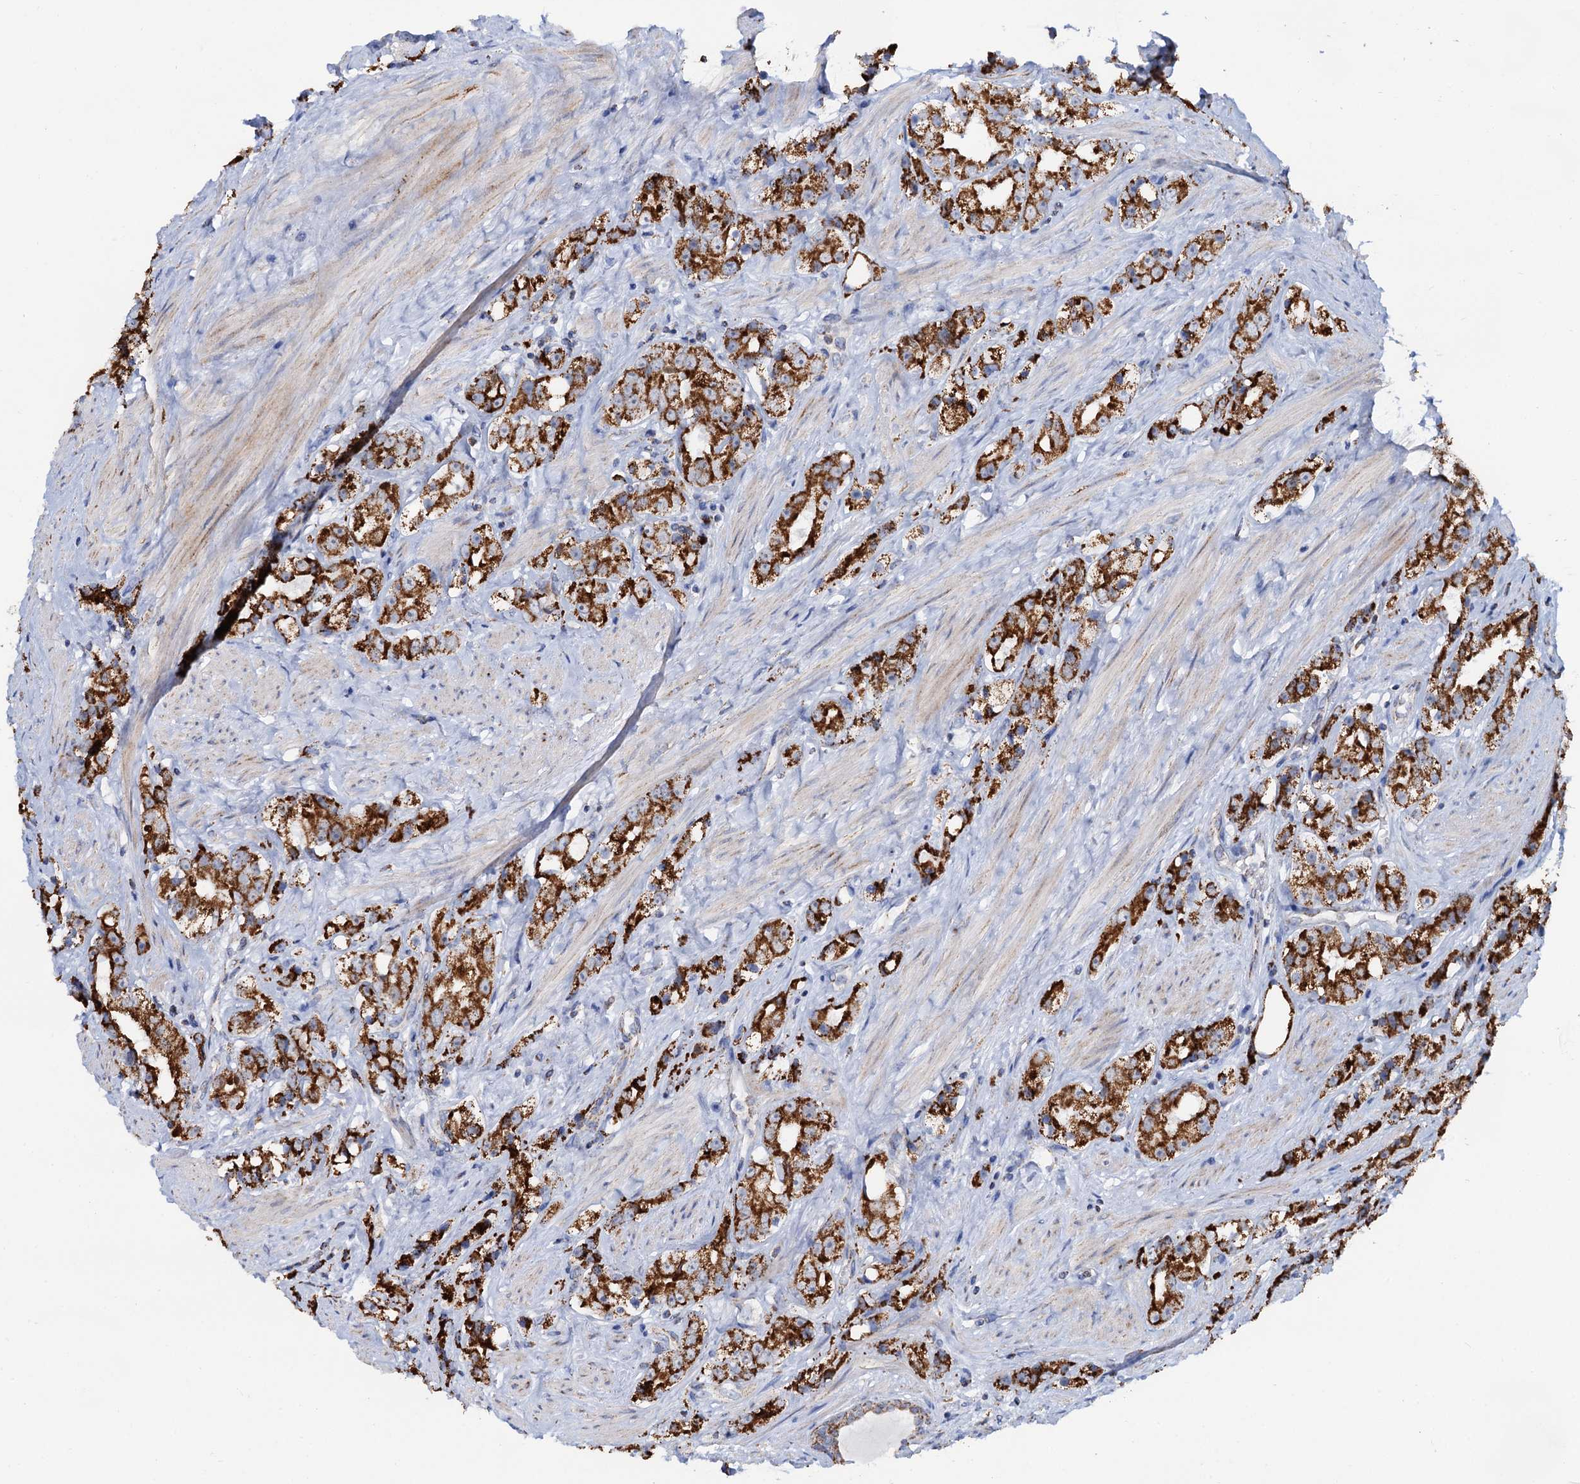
{"staining": {"intensity": "strong", "quantity": ">75%", "location": "cytoplasmic/membranous"}, "tissue": "prostate cancer", "cell_type": "Tumor cells", "image_type": "cancer", "snomed": [{"axis": "morphology", "description": "Adenocarcinoma, NOS"}, {"axis": "topography", "description": "Prostate"}], "caption": "Adenocarcinoma (prostate) tissue reveals strong cytoplasmic/membranous staining in approximately >75% of tumor cells The protein is shown in brown color, while the nuclei are stained blue.", "gene": "C2CD3", "patient": {"sex": "male", "age": 79}}